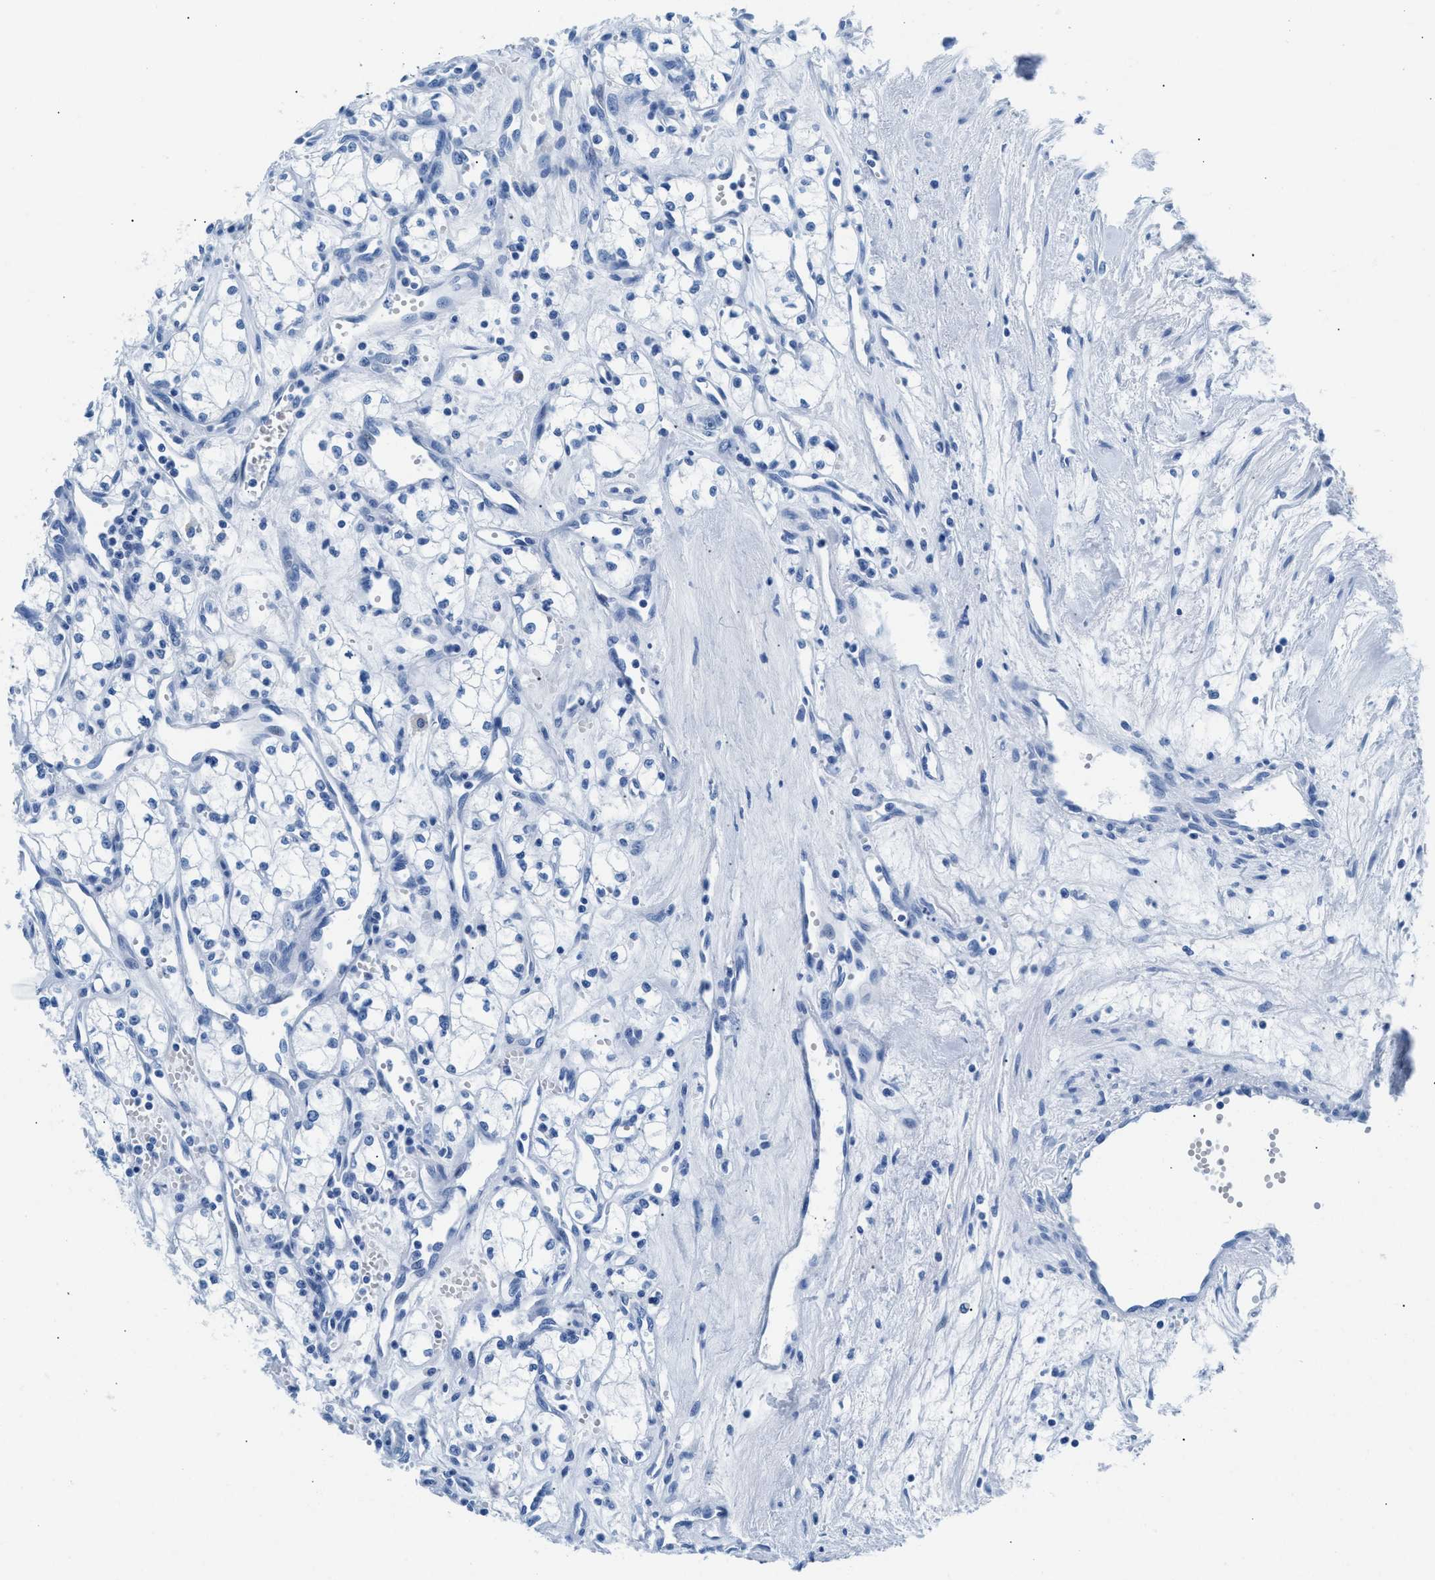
{"staining": {"intensity": "negative", "quantity": "none", "location": "none"}, "tissue": "renal cancer", "cell_type": "Tumor cells", "image_type": "cancer", "snomed": [{"axis": "morphology", "description": "Adenocarcinoma, NOS"}, {"axis": "topography", "description": "Kidney"}], "caption": "Tumor cells show no significant protein expression in adenocarcinoma (renal).", "gene": "CPS1", "patient": {"sex": "male", "age": 59}}